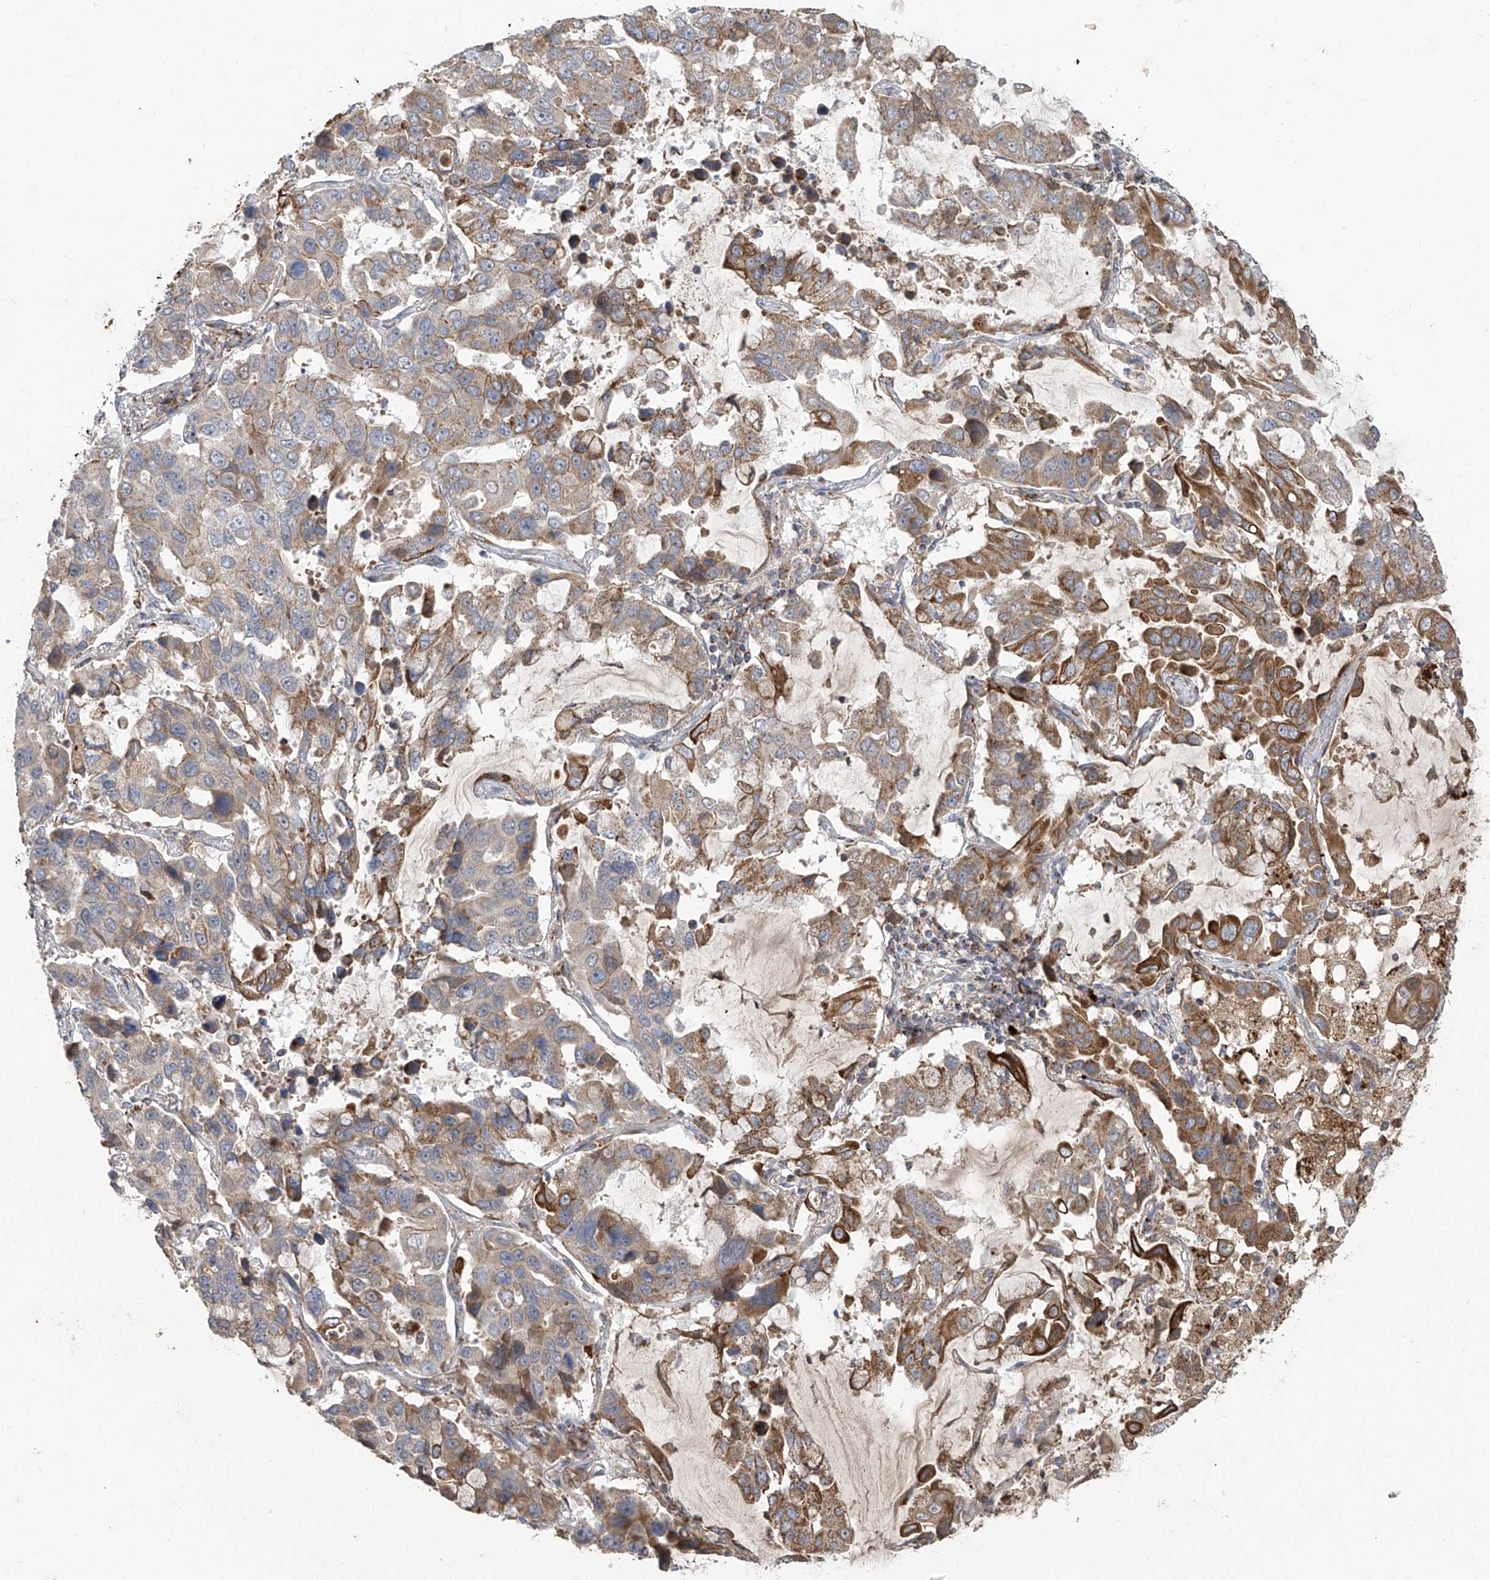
{"staining": {"intensity": "moderate", "quantity": "25%-75%", "location": "cytoplasmic/membranous"}, "tissue": "lung cancer", "cell_type": "Tumor cells", "image_type": "cancer", "snomed": [{"axis": "morphology", "description": "Adenocarcinoma, NOS"}, {"axis": "topography", "description": "Lung"}], "caption": "Moderate cytoplasmic/membranous staining is appreciated in approximately 25%-75% of tumor cells in lung cancer (adenocarcinoma).", "gene": "C2orf74", "patient": {"sex": "male", "age": 64}}